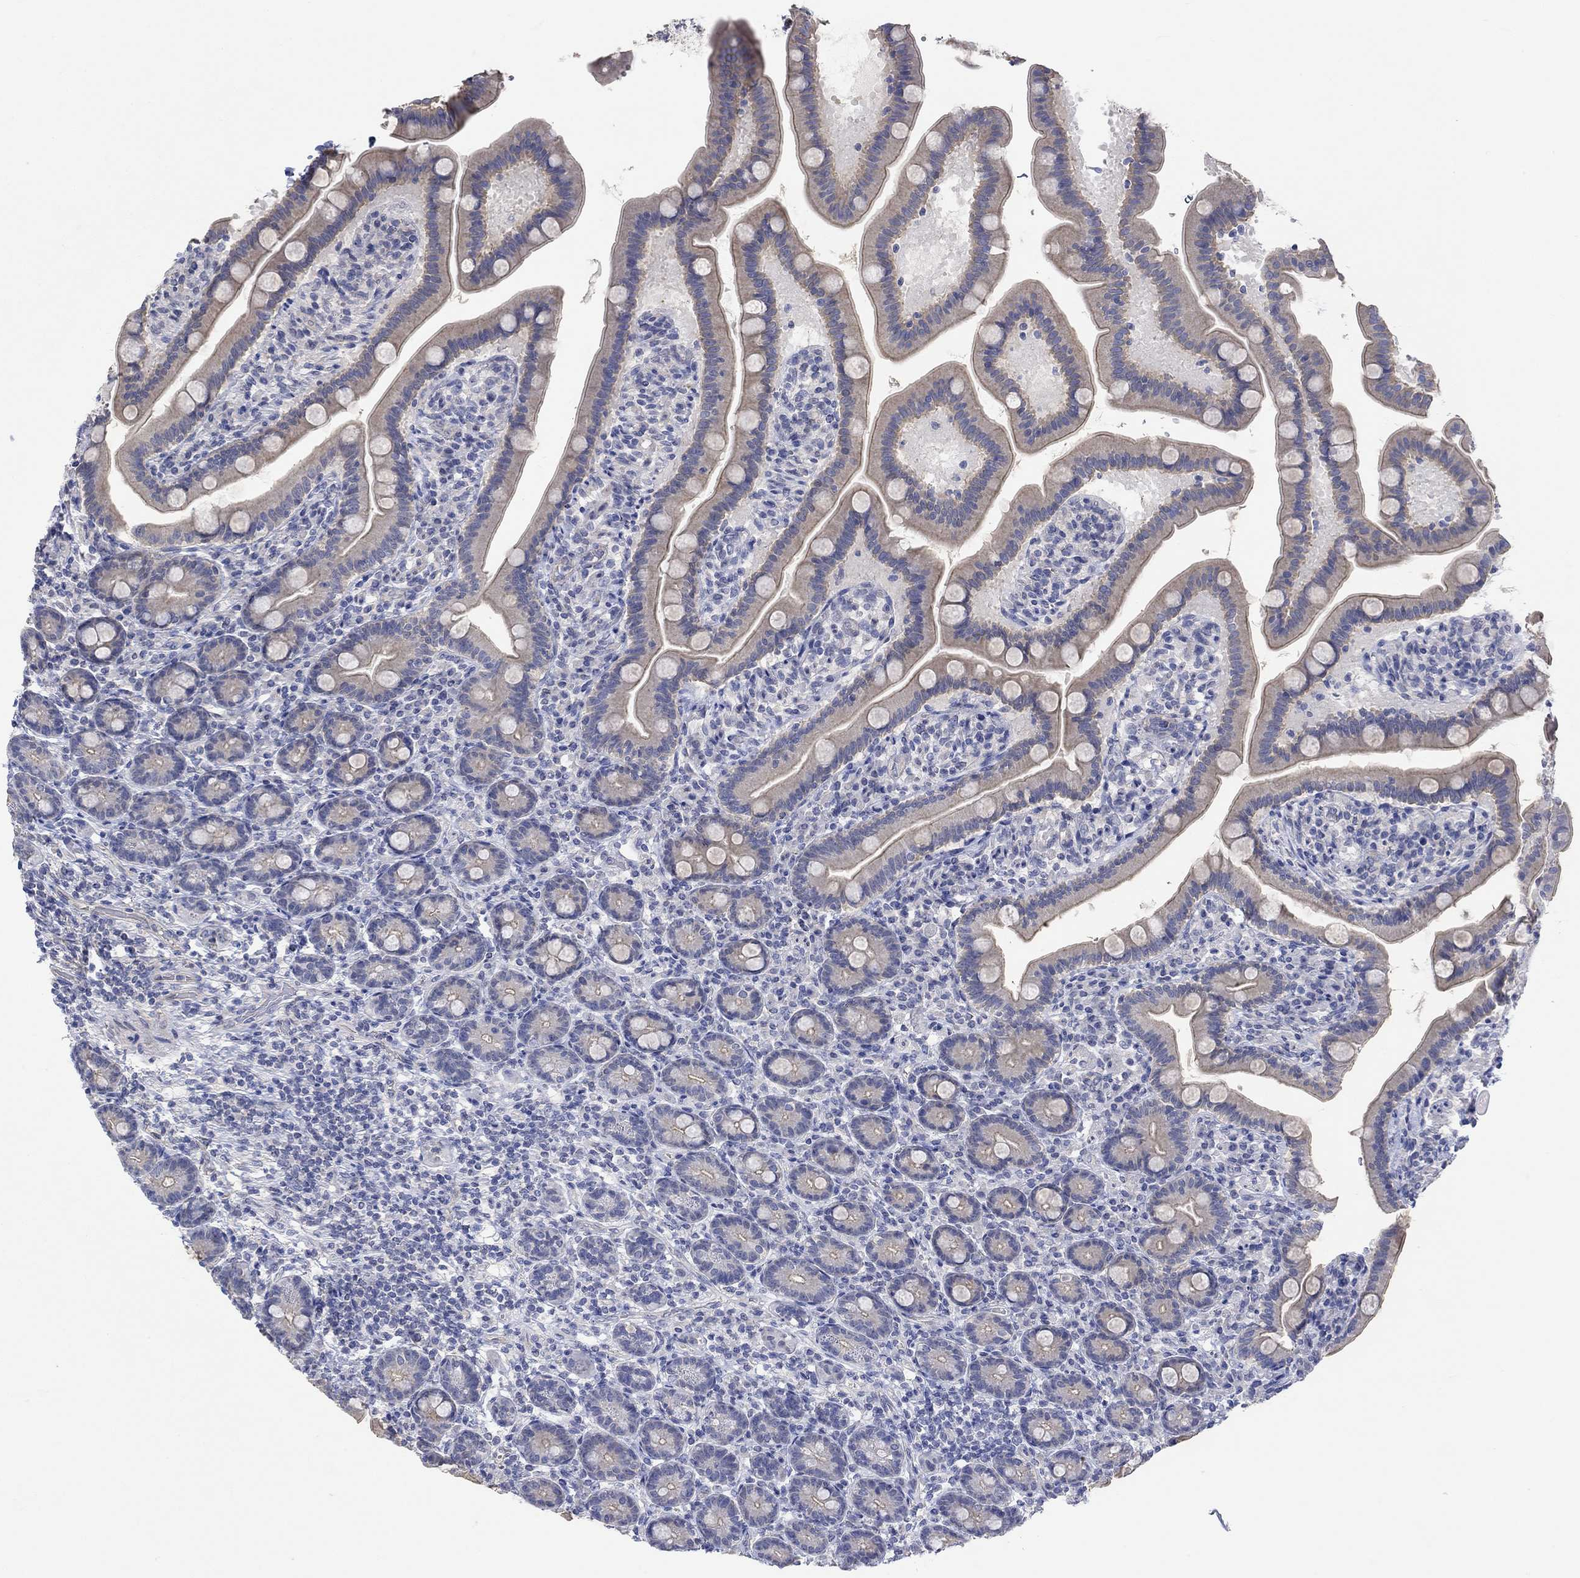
{"staining": {"intensity": "negative", "quantity": "none", "location": "none"}, "tissue": "small intestine", "cell_type": "Glandular cells", "image_type": "normal", "snomed": [{"axis": "morphology", "description": "Normal tissue, NOS"}, {"axis": "topography", "description": "Small intestine"}], "caption": "Immunohistochemistry (IHC) histopathology image of normal human small intestine stained for a protein (brown), which displays no positivity in glandular cells. (Stains: DAB (3,3'-diaminobenzidine) immunohistochemistry with hematoxylin counter stain, Microscopy: brightfield microscopy at high magnification).", "gene": "AGRP", "patient": {"sex": "male", "age": 66}}